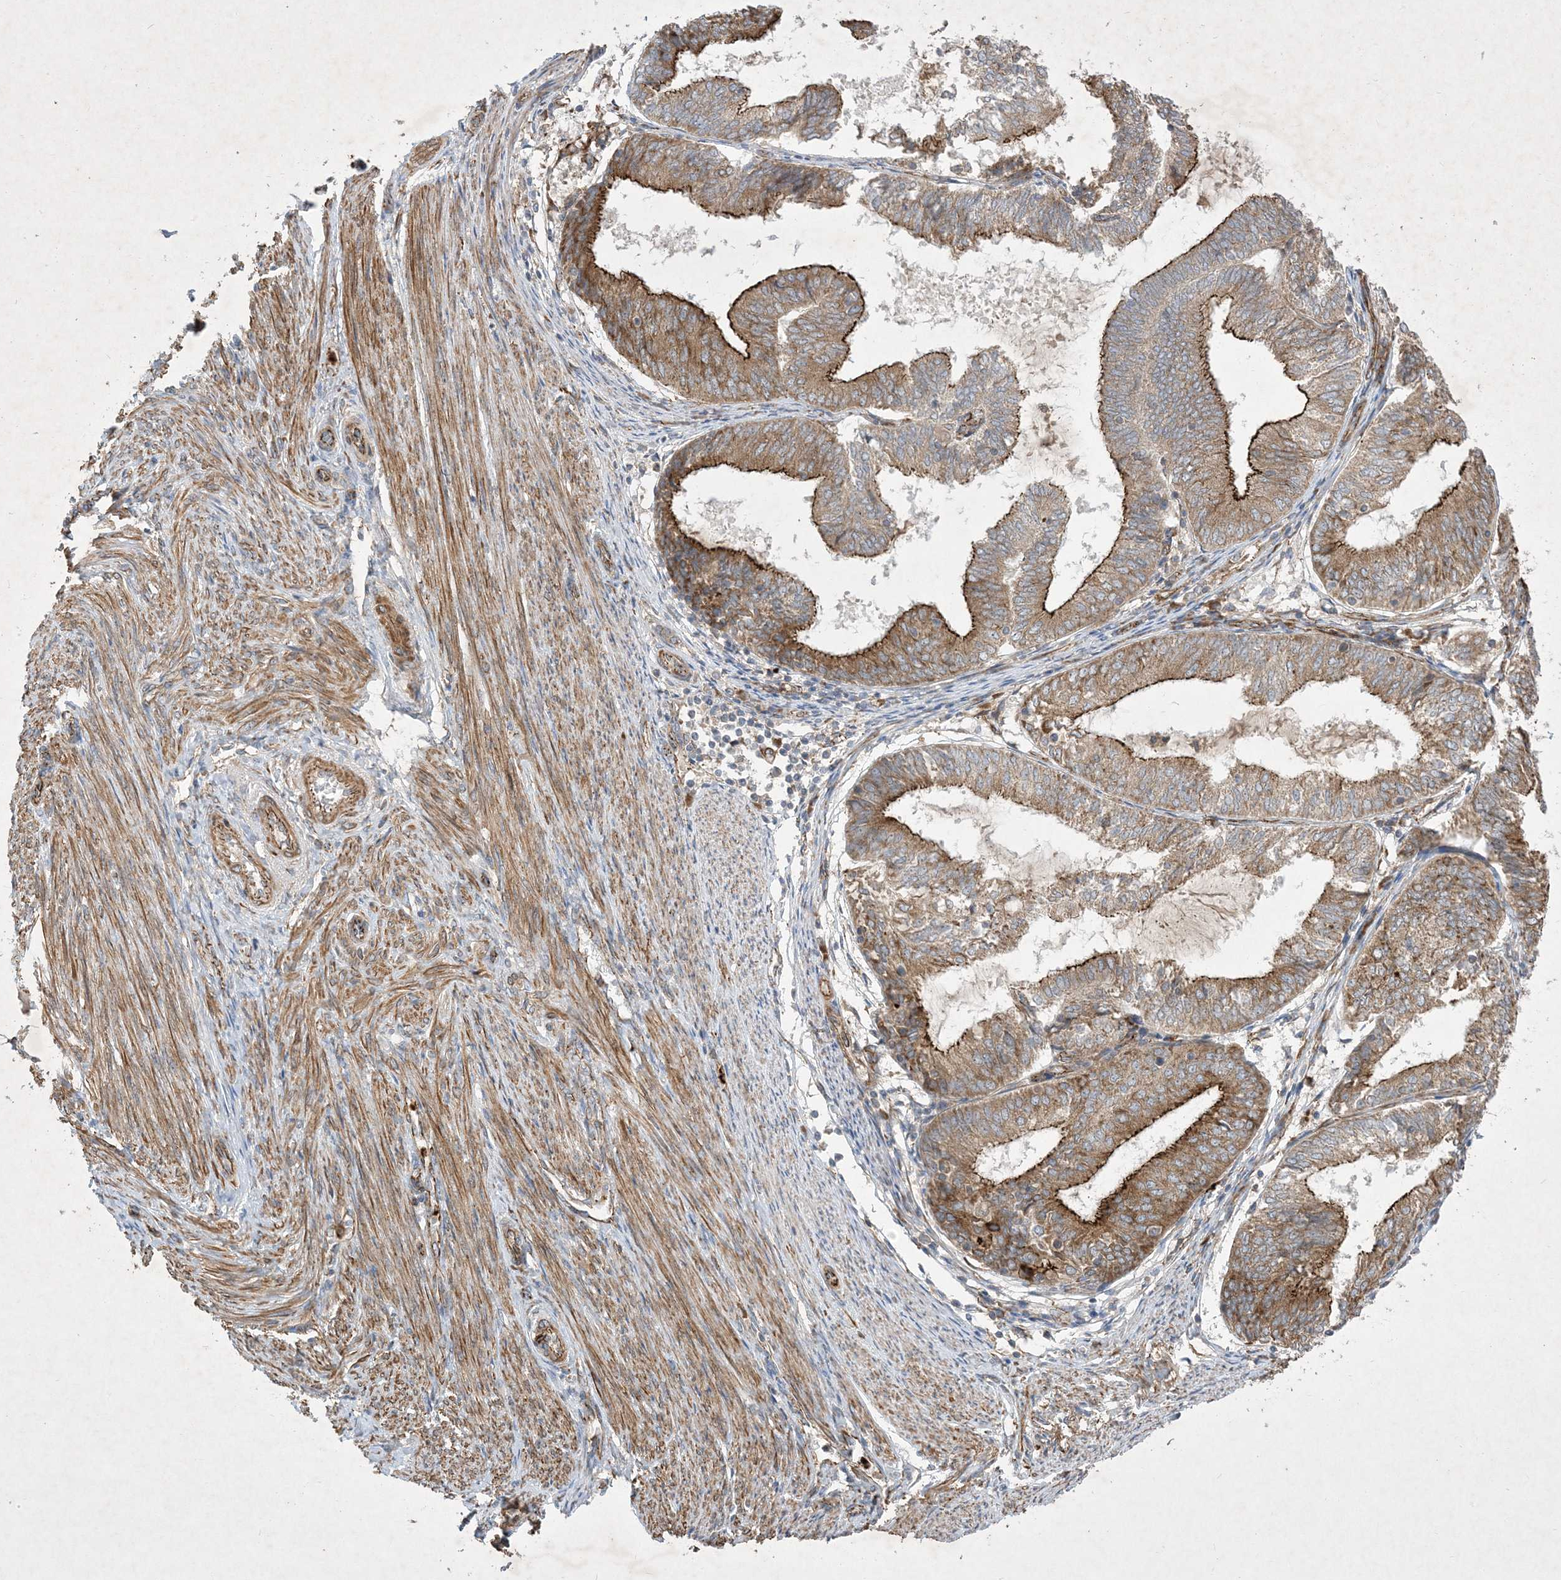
{"staining": {"intensity": "strong", "quantity": "25%-75%", "location": "cytoplasmic/membranous"}, "tissue": "endometrial cancer", "cell_type": "Tumor cells", "image_type": "cancer", "snomed": [{"axis": "morphology", "description": "Adenocarcinoma, NOS"}, {"axis": "topography", "description": "Endometrium"}], "caption": "Immunohistochemistry image of neoplastic tissue: human endometrial cancer stained using IHC exhibits high levels of strong protein expression localized specifically in the cytoplasmic/membranous of tumor cells, appearing as a cytoplasmic/membranous brown color.", "gene": "OTOP1", "patient": {"sex": "female", "age": 81}}